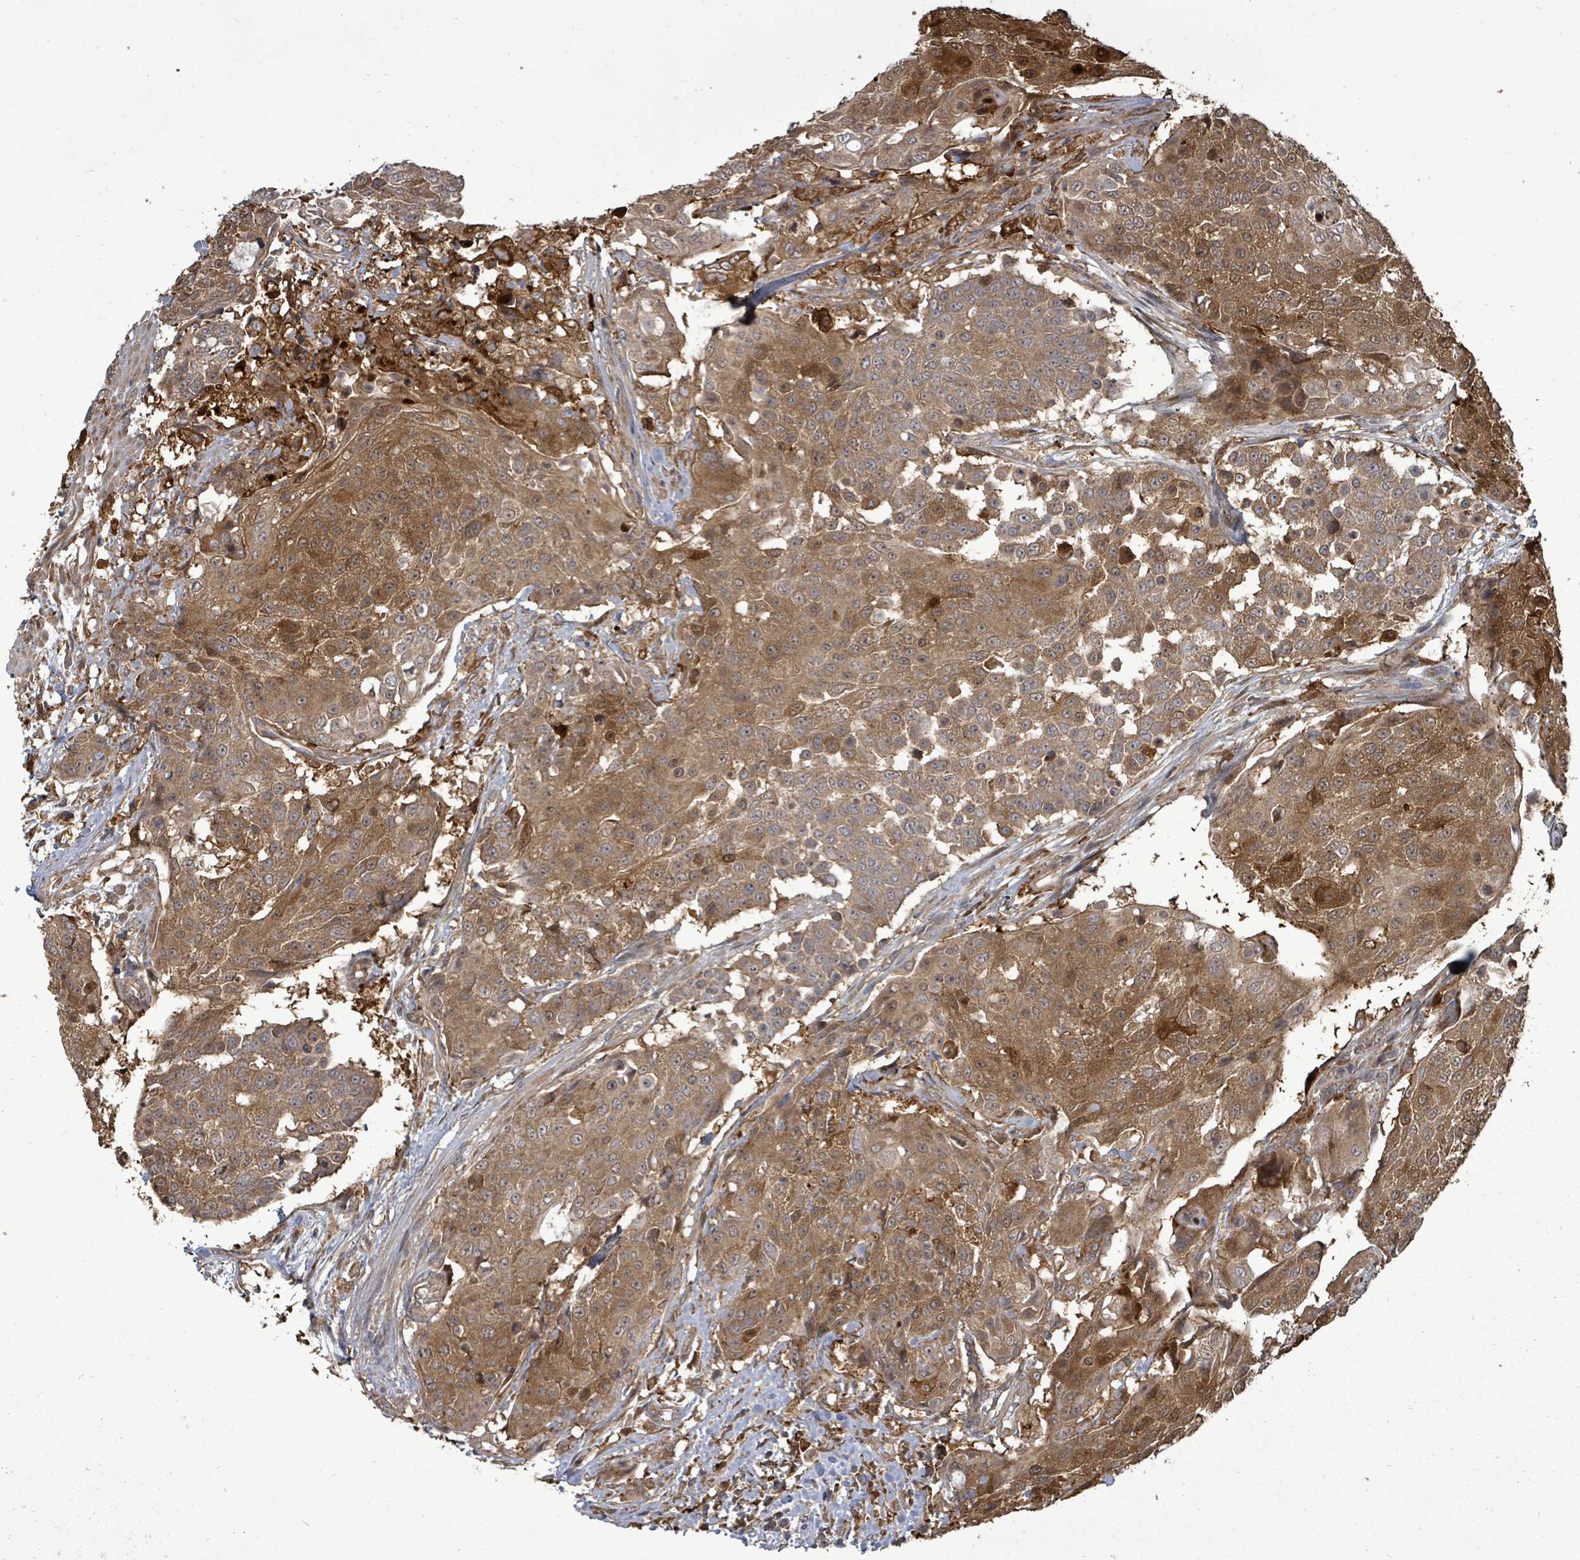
{"staining": {"intensity": "moderate", "quantity": ">75%", "location": "cytoplasmic/membranous"}, "tissue": "urothelial cancer", "cell_type": "Tumor cells", "image_type": "cancer", "snomed": [{"axis": "morphology", "description": "Urothelial carcinoma, High grade"}, {"axis": "topography", "description": "Urinary bladder"}], "caption": "The image demonstrates staining of urothelial cancer, revealing moderate cytoplasmic/membranous protein positivity (brown color) within tumor cells. (brown staining indicates protein expression, while blue staining denotes nuclei).", "gene": "EIF3C", "patient": {"sex": "female", "age": 63}}